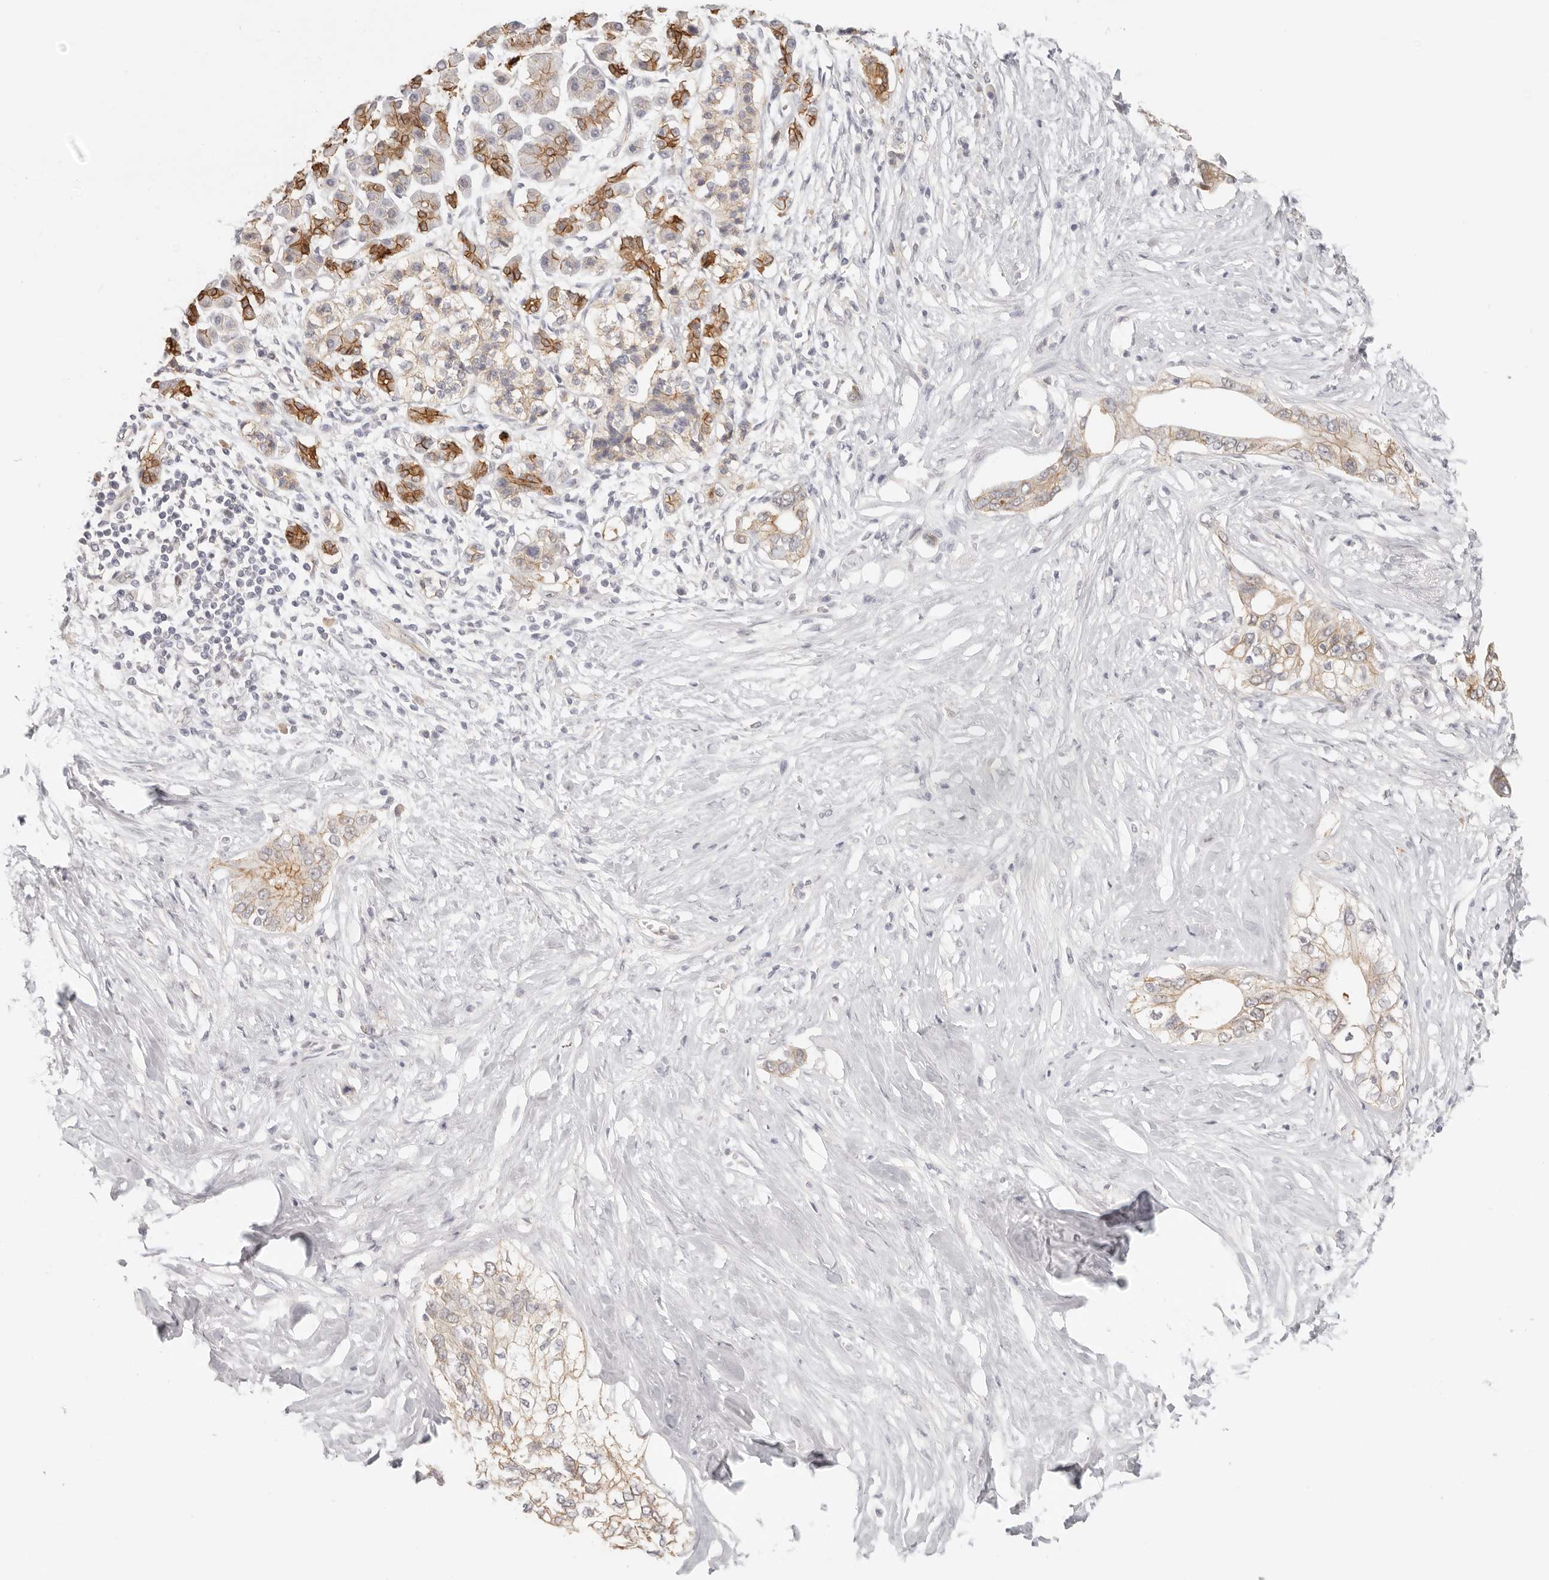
{"staining": {"intensity": "weak", "quantity": ">75%", "location": "cytoplasmic/membranous"}, "tissue": "pancreatic cancer", "cell_type": "Tumor cells", "image_type": "cancer", "snomed": [{"axis": "morphology", "description": "Normal tissue, NOS"}, {"axis": "morphology", "description": "Adenocarcinoma, NOS"}, {"axis": "topography", "description": "Pancreas"}, {"axis": "topography", "description": "Peripheral nerve tissue"}], "caption": "An immunohistochemistry micrograph of tumor tissue is shown. Protein staining in brown shows weak cytoplasmic/membranous positivity in pancreatic cancer (adenocarcinoma) within tumor cells. The staining was performed using DAB to visualize the protein expression in brown, while the nuclei were stained in blue with hematoxylin (Magnification: 20x).", "gene": "ANXA9", "patient": {"sex": "male", "age": 59}}